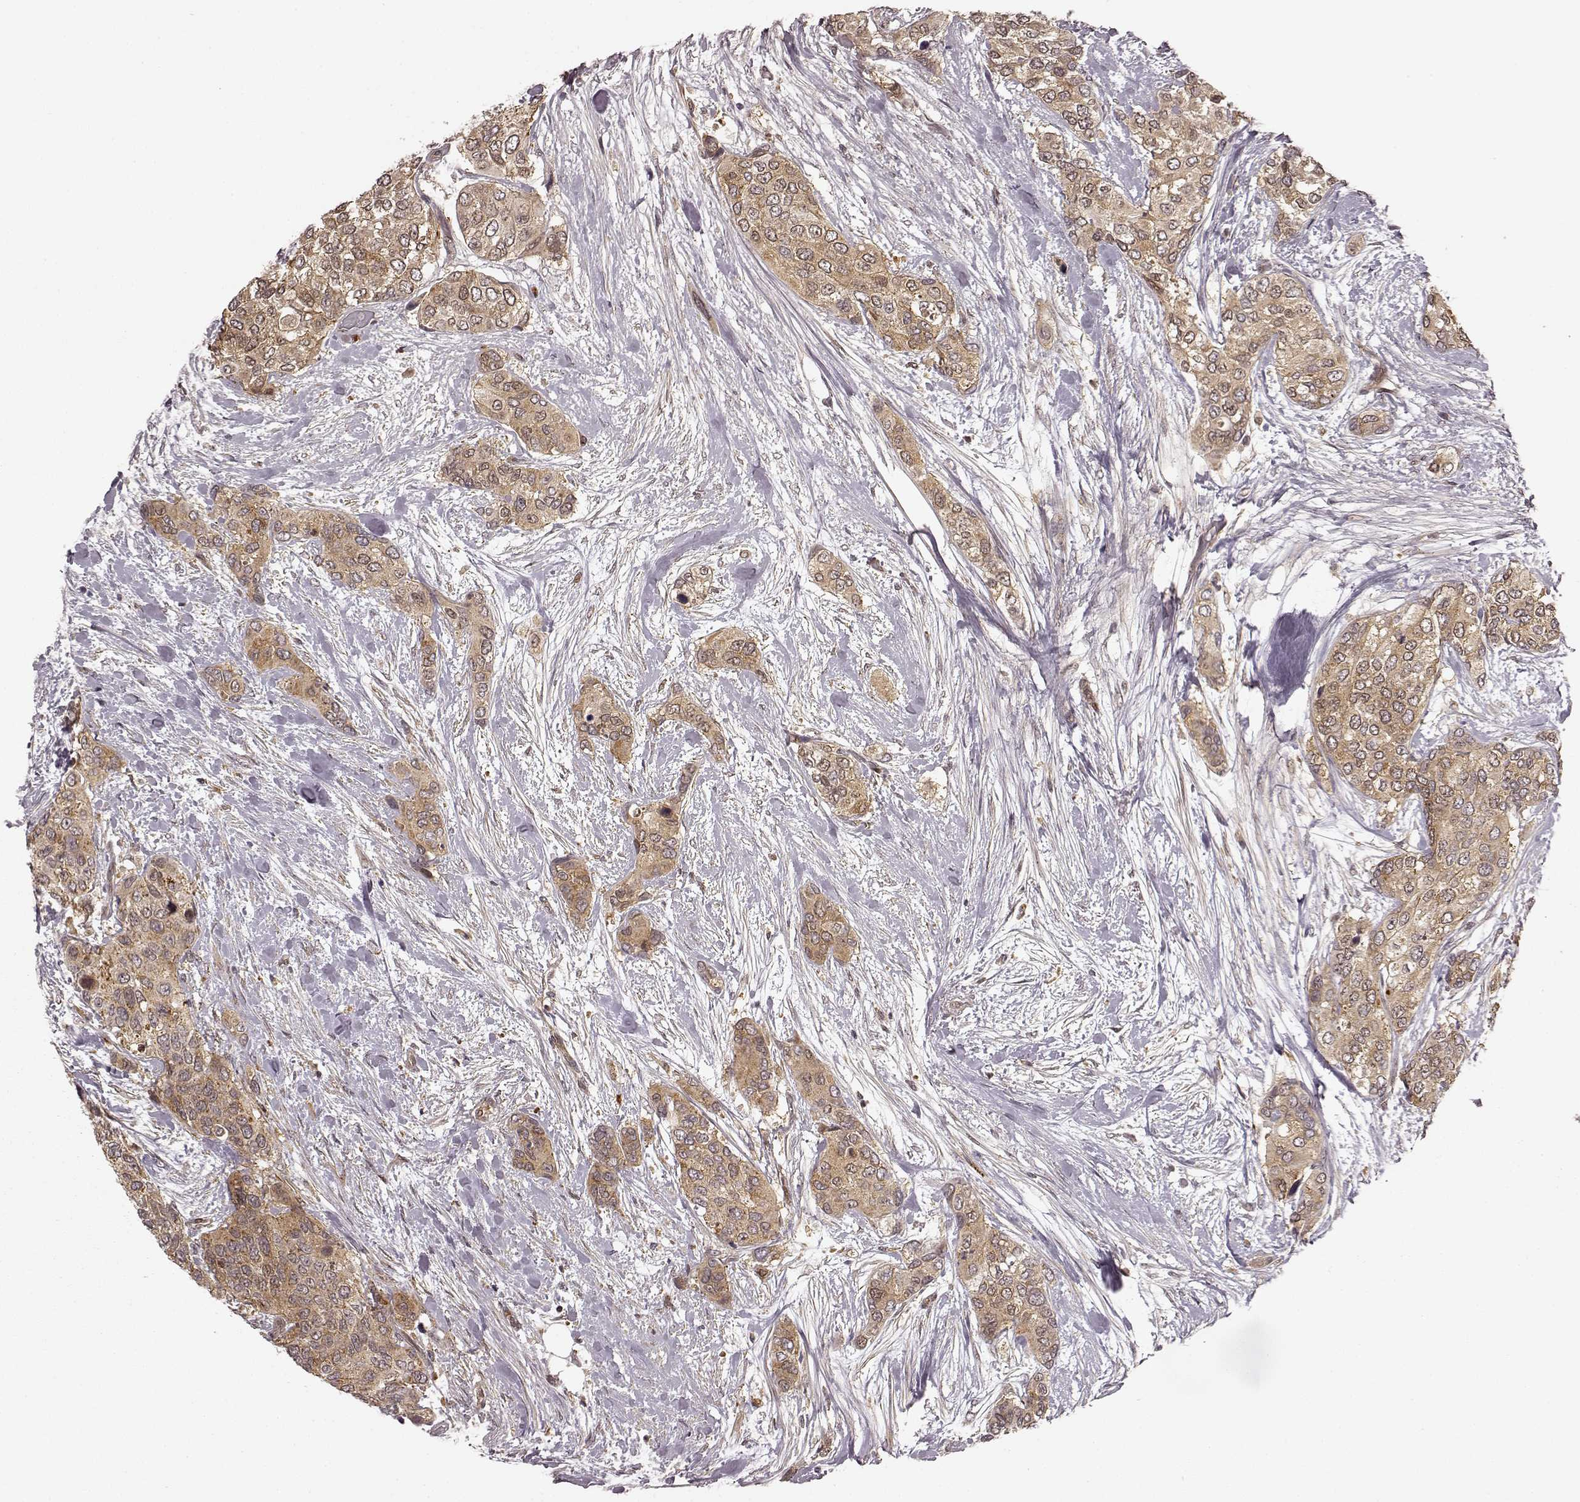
{"staining": {"intensity": "moderate", "quantity": ">75%", "location": "cytoplasmic/membranous,nuclear"}, "tissue": "urothelial cancer", "cell_type": "Tumor cells", "image_type": "cancer", "snomed": [{"axis": "morphology", "description": "Urothelial carcinoma, High grade"}, {"axis": "topography", "description": "Urinary bladder"}], "caption": "Moderate cytoplasmic/membranous and nuclear positivity is identified in approximately >75% of tumor cells in urothelial cancer. (Brightfield microscopy of DAB IHC at high magnification).", "gene": "SLC12A9", "patient": {"sex": "male", "age": 77}}